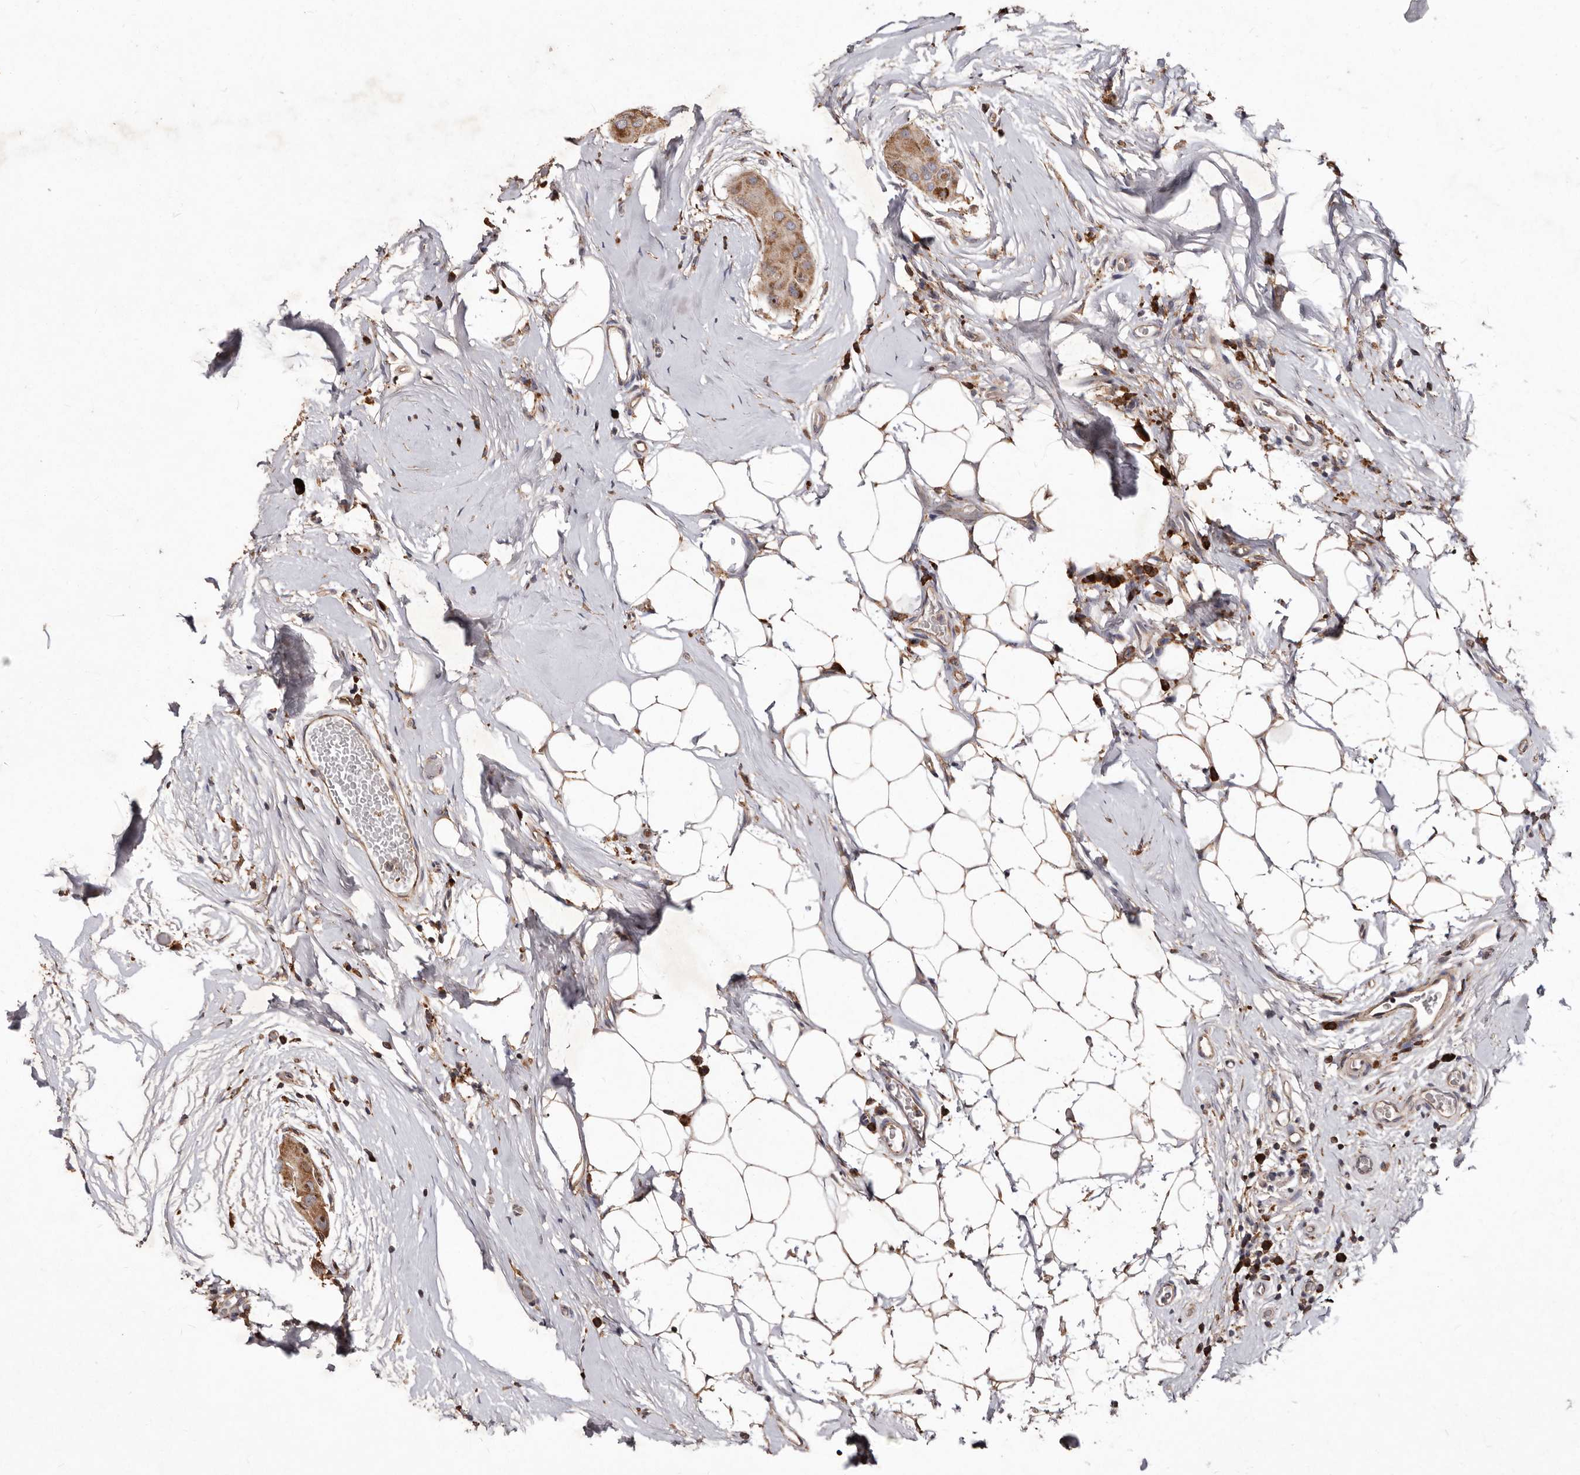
{"staining": {"intensity": "moderate", "quantity": ">75%", "location": "cytoplasmic/membranous"}, "tissue": "thyroid cancer", "cell_type": "Tumor cells", "image_type": "cancer", "snomed": [{"axis": "morphology", "description": "Papillary adenocarcinoma, NOS"}, {"axis": "topography", "description": "Thyroid gland"}], "caption": "Moderate cytoplasmic/membranous protein positivity is seen in about >75% of tumor cells in thyroid cancer (papillary adenocarcinoma). The protein is shown in brown color, while the nuclei are stained blue.", "gene": "STEAP2", "patient": {"sex": "male", "age": 33}}